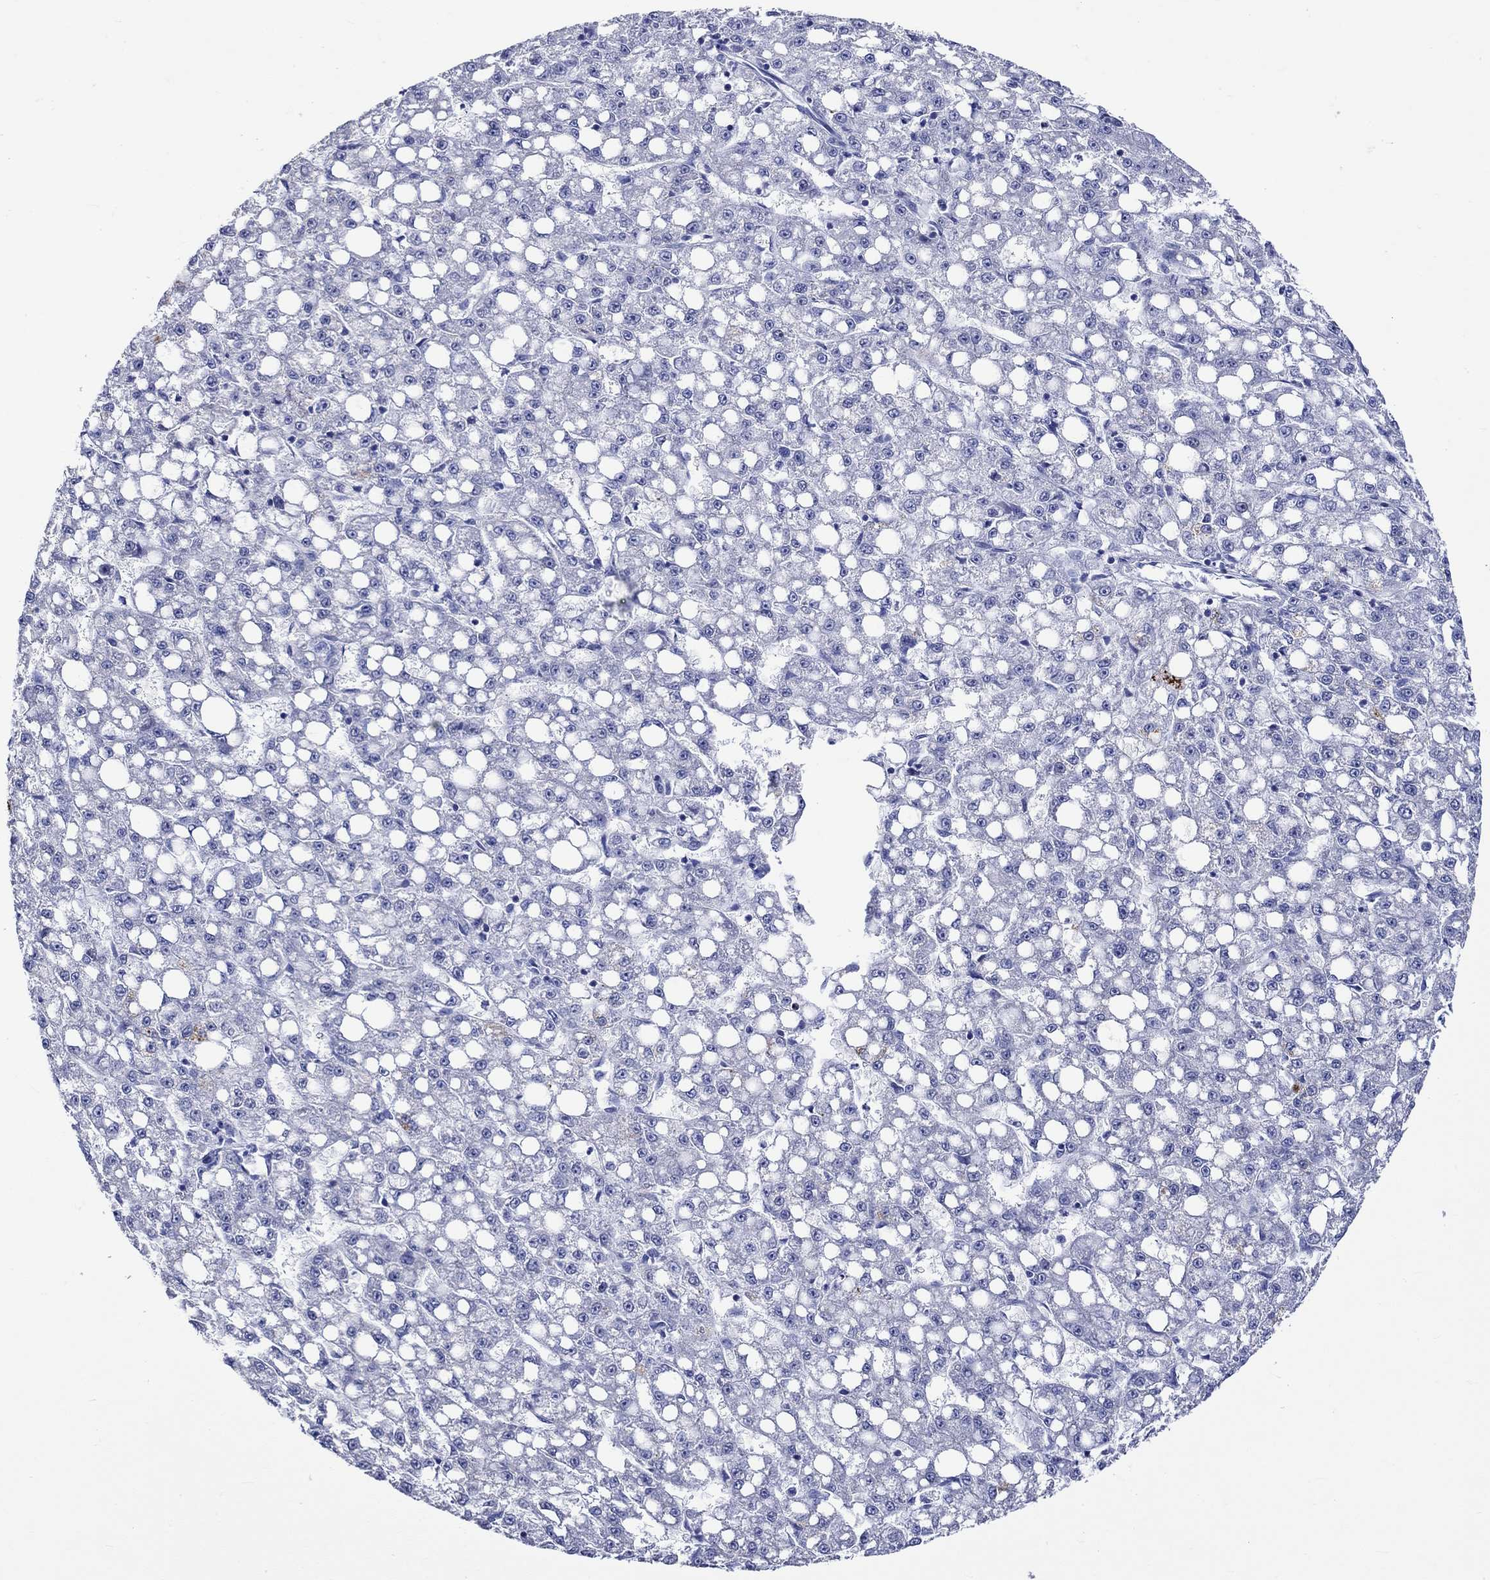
{"staining": {"intensity": "negative", "quantity": "none", "location": "none"}, "tissue": "liver cancer", "cell_type": "Tumor cells", "image_type": "cancer", "snomed": [{"axis": "morphology", "description": "Carcinoma, Hepatocellular, NOS"}, {"axis": "topography", "description": "Liver"}], "caption": "The image shows no staining of tumor cells in liver hepatocellular carcinoma.", "gene": "KLHL35", "patient": {"sex": "female", "age": 65}}